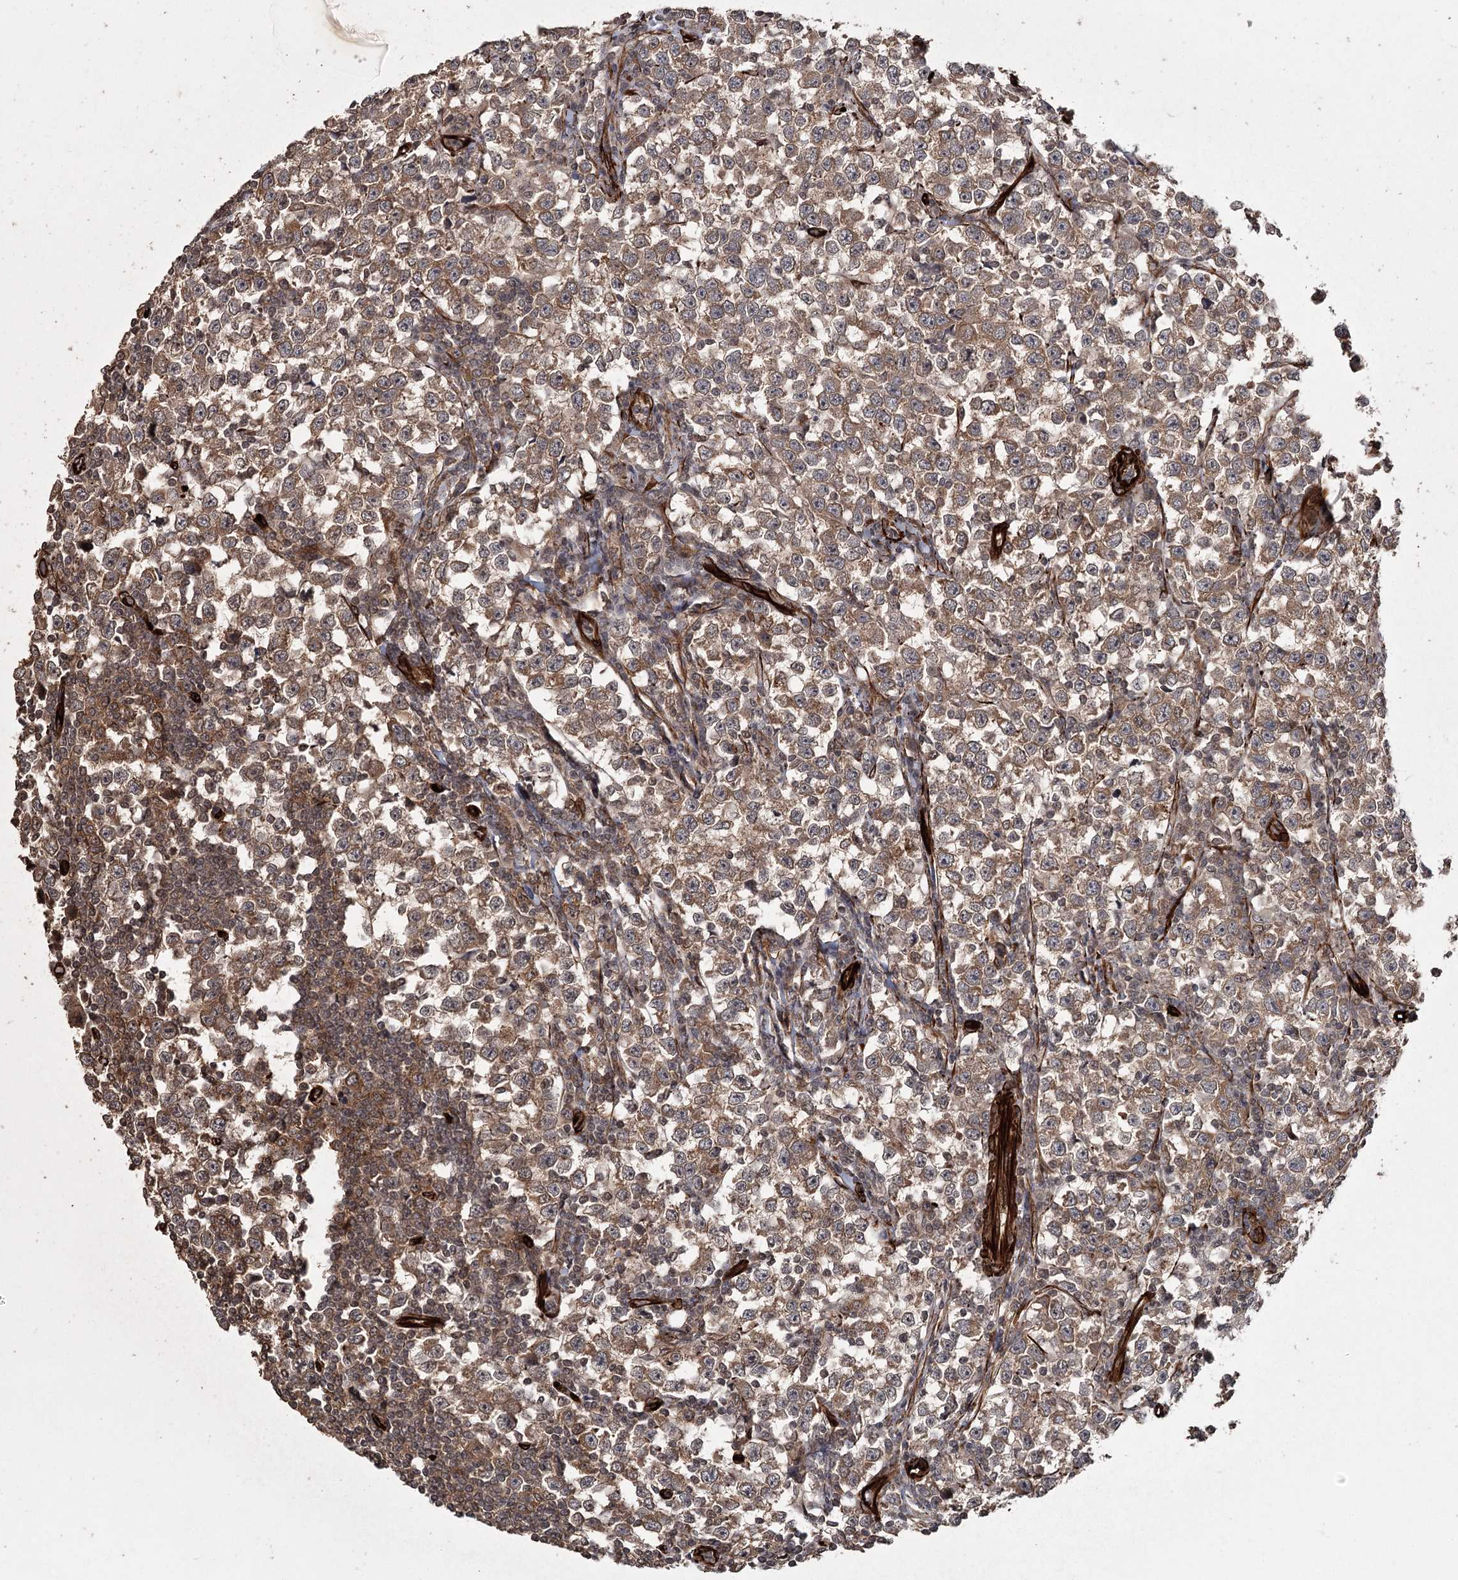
{"staining": {"intensity": "moderate", "quantity": ">75%", "location": "cytoplasmic/membranous"}, "tissue": "testis cancer", "cell_type": "Tumor cells", "image_type": "cancer", "snomed": [{"axis": "morphology", "description": "Normal tissue, NOS"}, {"axis": "morphology", "description": "Seminoma, NOS"}, {"axis": "topography", "description": "Testis"}], "caption": "Immunohistochemical staining of testis cancer displays moderate cytoplasmic/membranous protein staining in about >75% of tumor cells.", "gene": "RPAP3", "patient": {"sex": "male", "age": 43}}